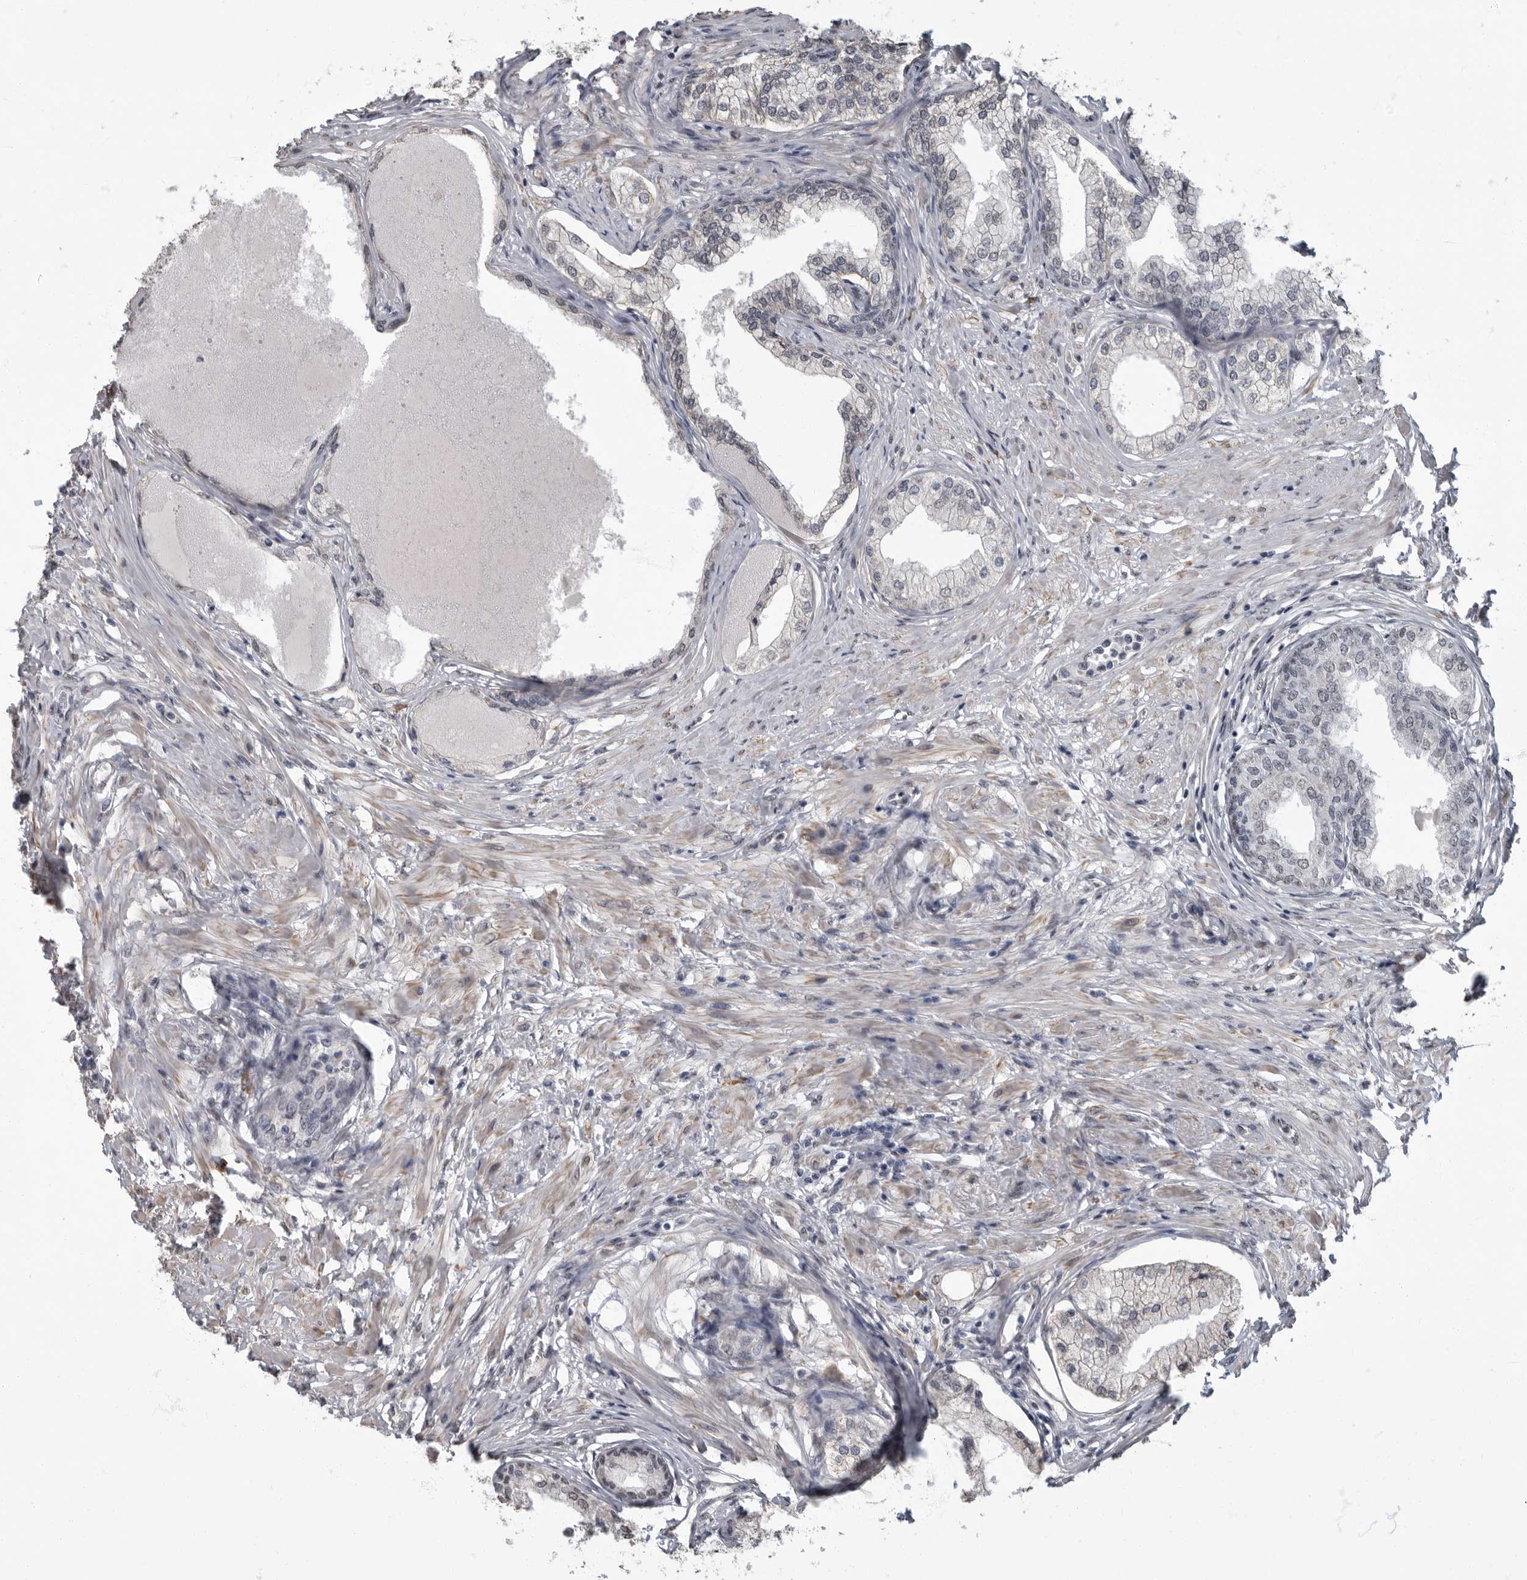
{"staining": {"intensity": "weak", "quantity": "25%-75%", "location": "cytoplasmic/membranous,nuclear"}, "tissue": "prostate", "cell_type": "Glandular cells", "image_type": "normal", "snomed": [{"axis": "morphology", "description": "Normal tissue, NOS"}, {"axis": "morphology", "description": "Urothelial carcinoma, Low grade"}, {"axis": "topography", "description": "Urinary bladder"}, {"axis": "topography", "description": "Prostate"}], "caption": "Prostate stained with DAB (3,3'-diaminobenzidine) immunohistochemistry (IHC) shows low levels of weak cytoplasmic/membranous,nuclear expression in approximately 25%-75% of glandular cells. Immunohistochemistry stains the protein of interest in brown and the nuclei are stained blue.", "gene": "ARHGEF10", "patient": {"sex": "male", "age": 60}}